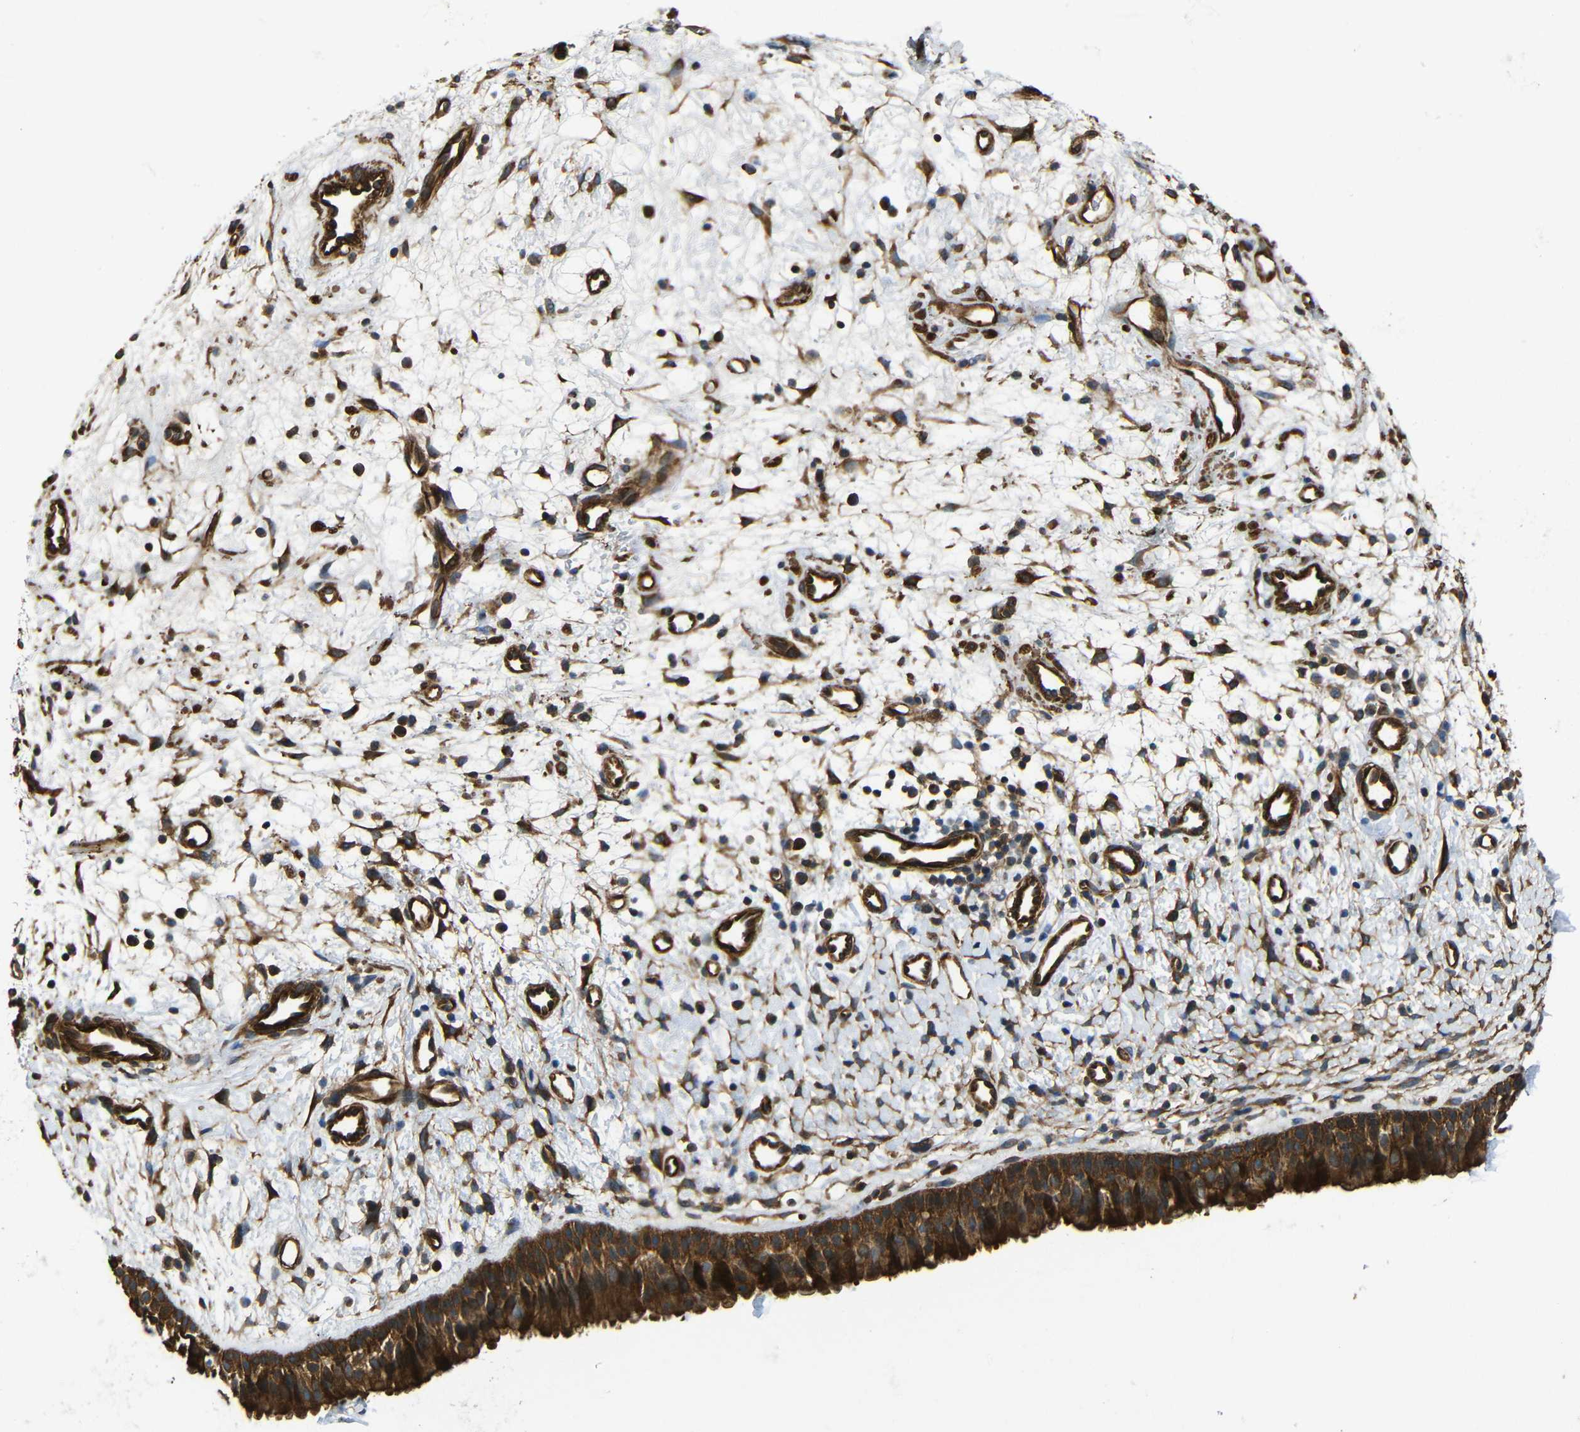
{"staining": {"intensity": "strong", "quantity": ">75%", "location": "cytoplasmic/membranous"}, "tissue": "nasopharynx", "cell_type": "Respiratory epithelial cells", "image_type": "normal", "snomed": [{"axis": "morphology", "description": "Normal tissue, NOS"}, {"axis": "topography", "description": "Nasopharynx"}], "caption": "IHC micrograph of unremarkable human nasopharynx stained for a protein (brown), which exhibits high levels of strong cytoplasmic/membranous positivity in about >75% of respiratory epithelial cells.", "gene": "PTCH1", "patient": {"sex": "male", "age": 22}}